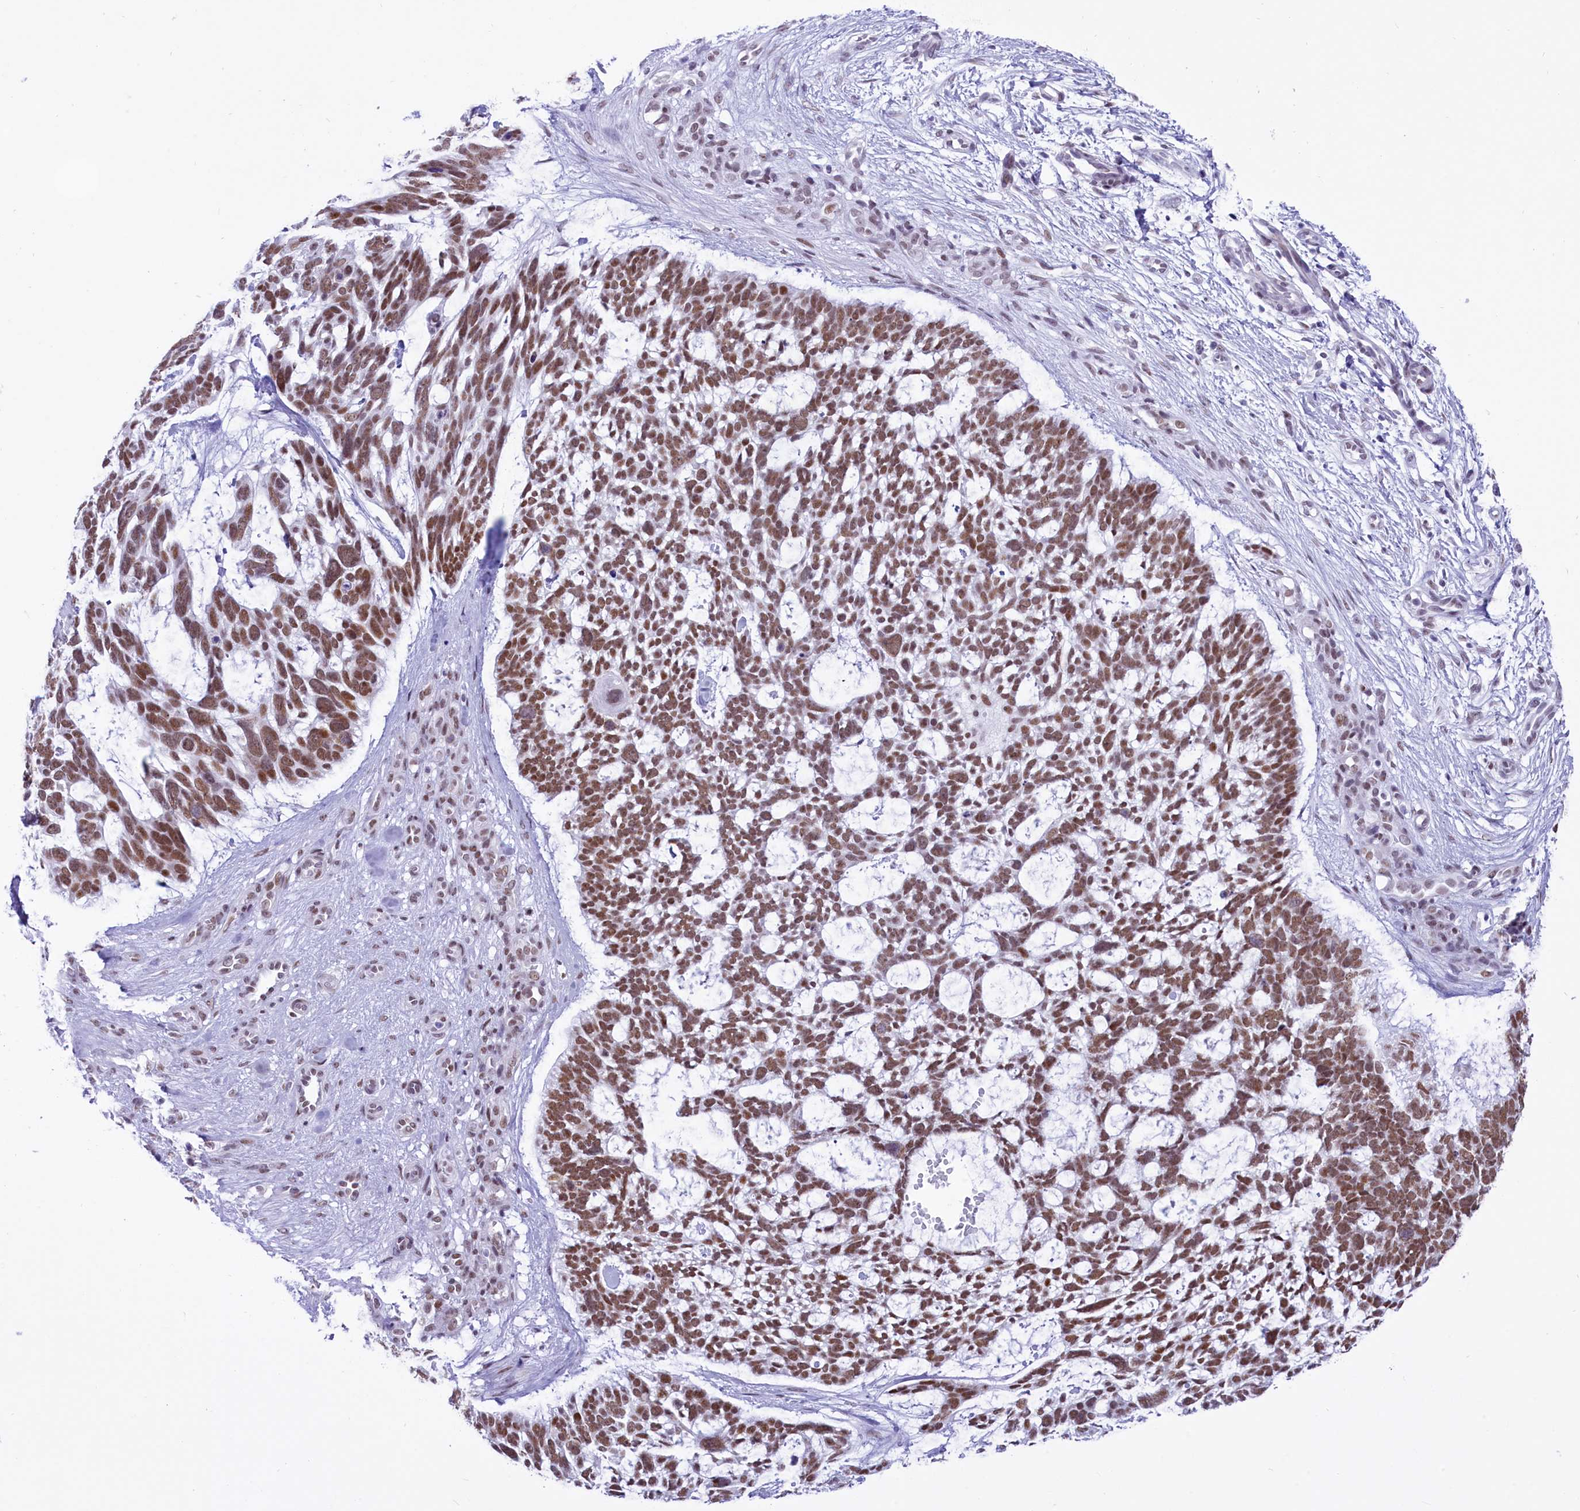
{"staining": {"intensity": "moderate", "quantity": ">75%", "location": "nuclear"}, "tissue": "skin cancer", "cell_type": "Tumor cells", "image_type": "cancer", "snomed": [{"axis": "morphology", "description": "Basal cell carcinoma"}, {"axis": "topography", "description": "Skin"}], "caption": "There is medium levels of moderate nuclear positivity in tumor cells of skin cancer, as demonstrated by immunohistochemical staining (brown color).", "gene": "RPS6KB1", "patient": {"sex": "male", "age": 88}}